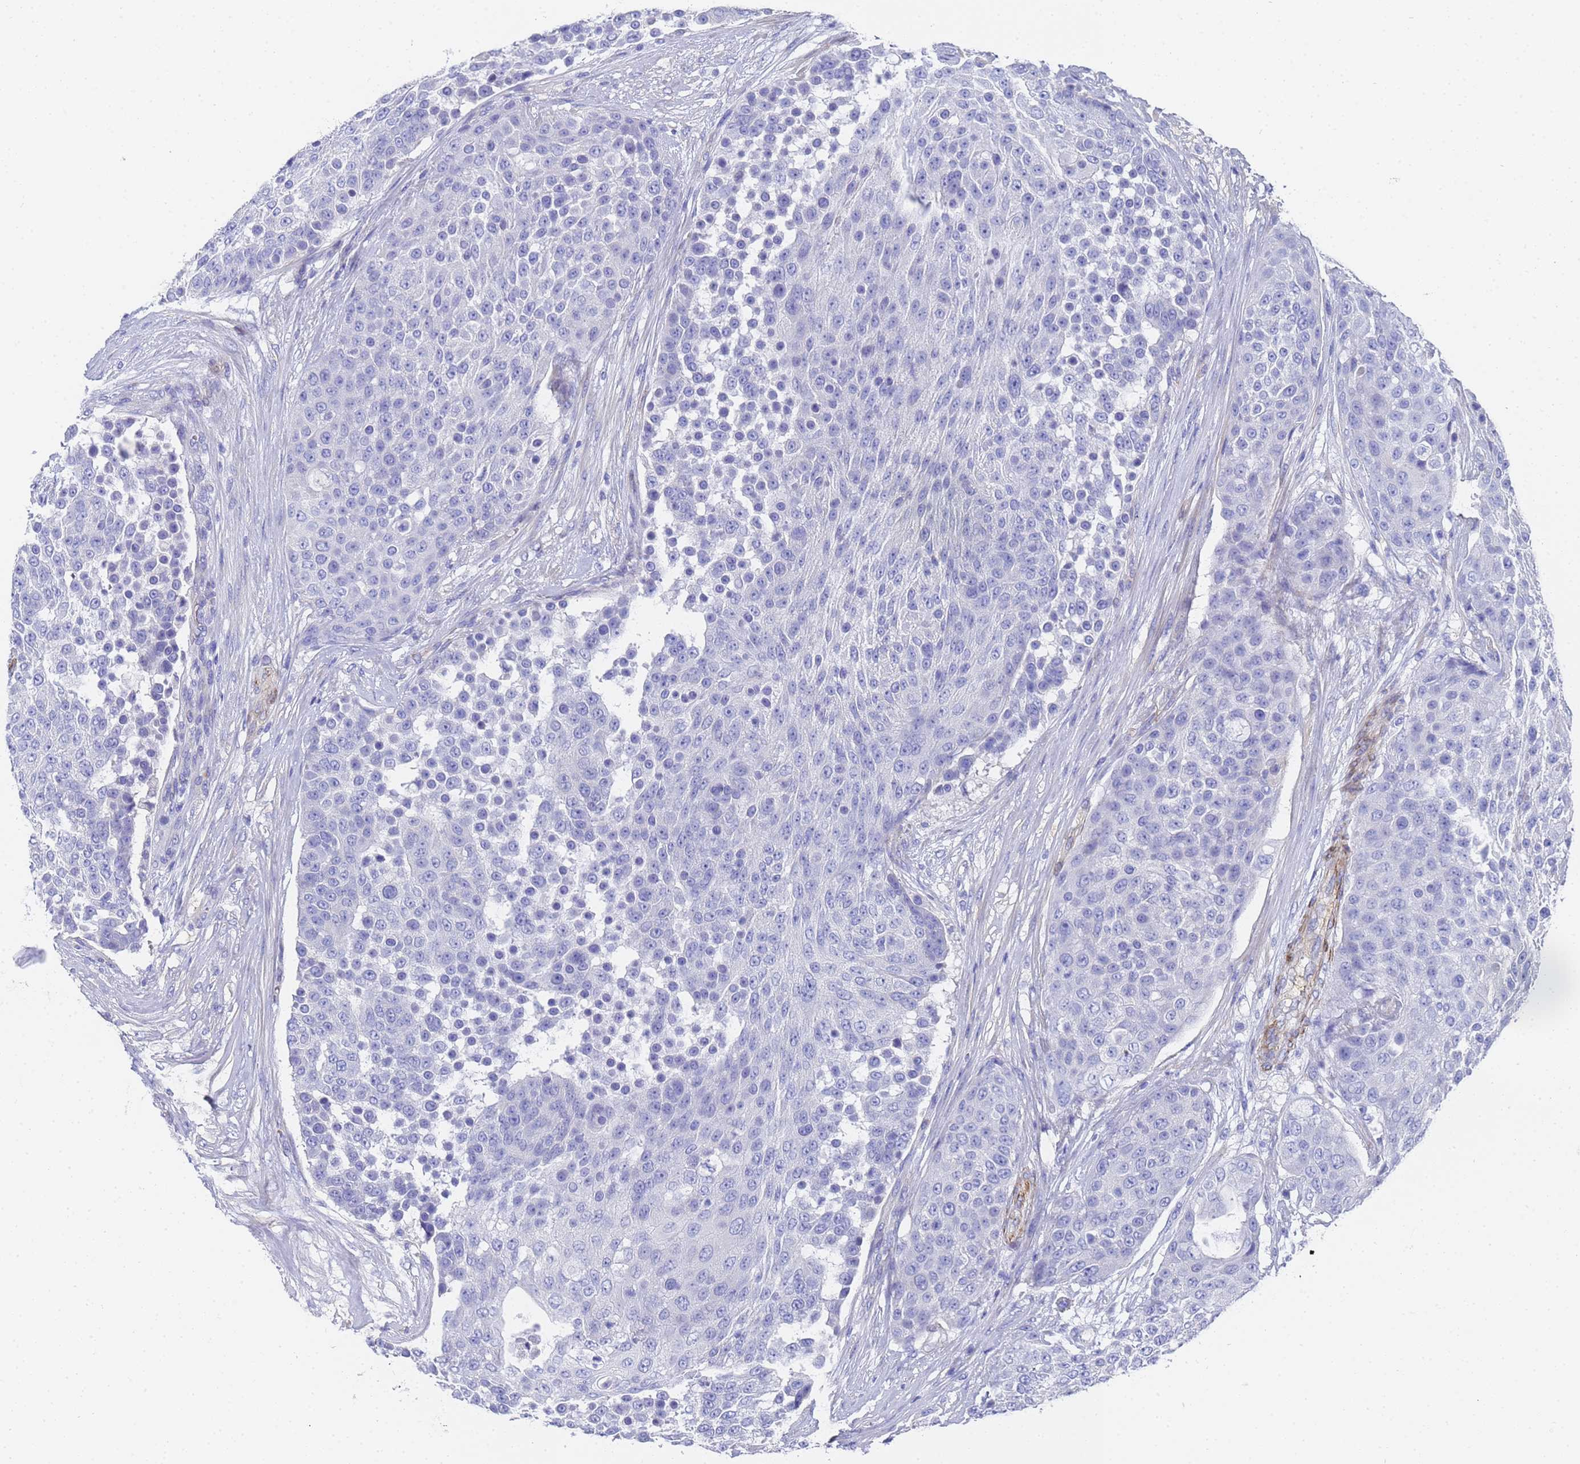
{"staining": {"intensity": "negative", "quantity": "none", "location": "none"}, "tissue": "urothelial cancer", "cell_type": "Tumor cells", "image_type": "cancer", "snomed": [{"axis": "morphology", "description": "Urothelial carcinoma, High grade"}, {"axis": "topography", "description": "Urinary bladder"}], "caption": "Immunohistochemistry (IHC) image of neoplastic tissue: human urothelial carcinoma (high-grade) stained with DAB shows no significant protein positivity in tumor cells.", "gene": "TUBB1", "patient": {"sex": "female", "age": 63}}